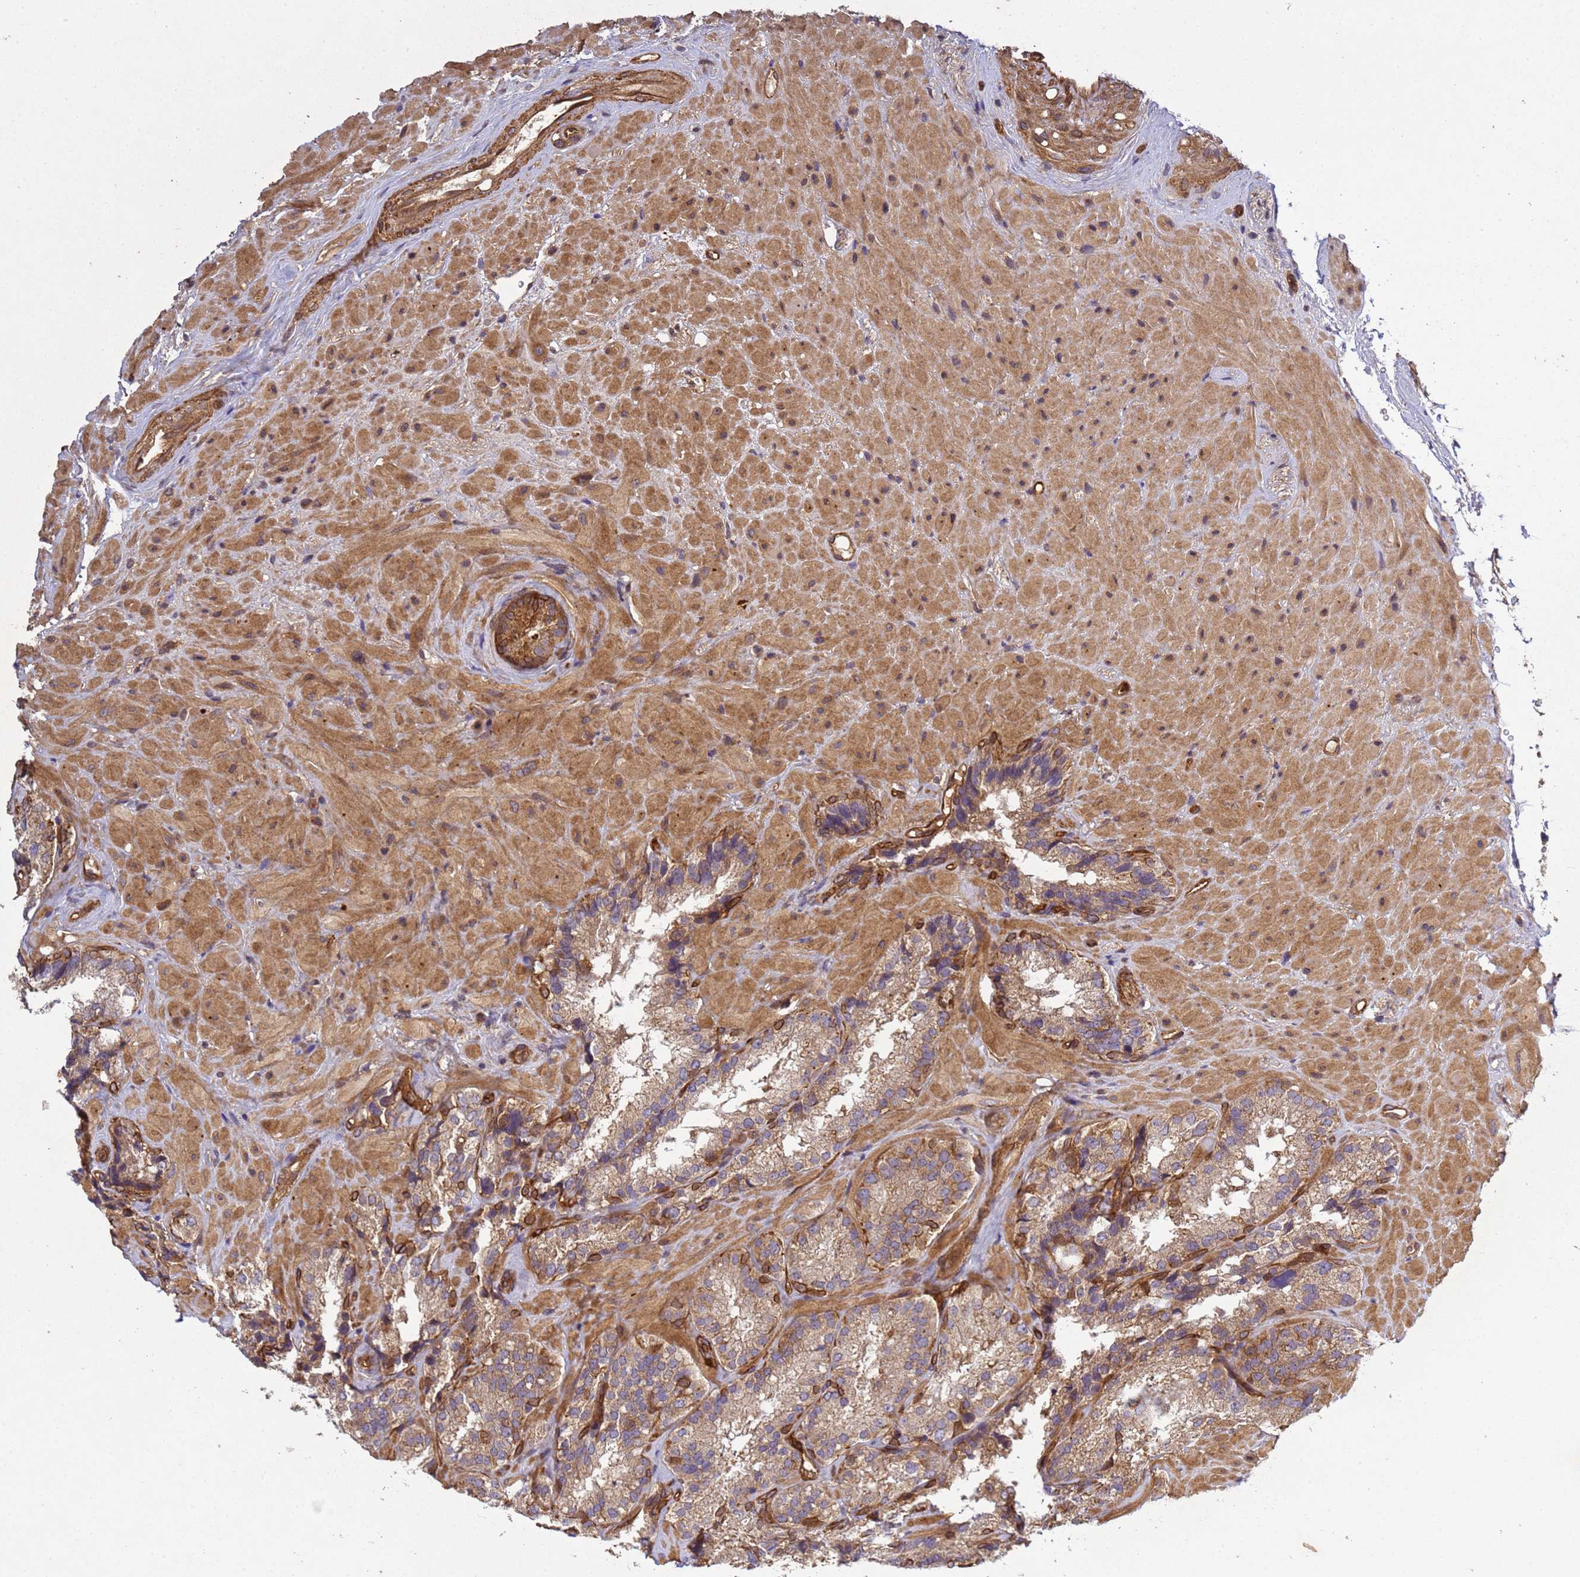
{"staining": {"intensity": "strong", "quantity": "<25%", "location": "cytoplasmic/membranous"}, "tissue": "seminal vesicle", "cell_type": "Glandular cells", "image_type": "normal", "snomed": [{"axis": "morphology", "description": "Normal tissue, NOS"}, {"axis": "topography", "description": "Seminal veicle"}], "caption": "Immunohistochemical staining of normal human seminal vesicle demonstrates medium levels of strong cytoplasmic/membranous positivity in approximately <25% of glandular cells. The staining was performed using DAB (3,3'-diaminobenzidine), with brown indicating positive protein expression. Nuclei are stained blue with hematoxylin.", "gene": "C8orf34", "patient": {"sex": "male", "age": 58}}